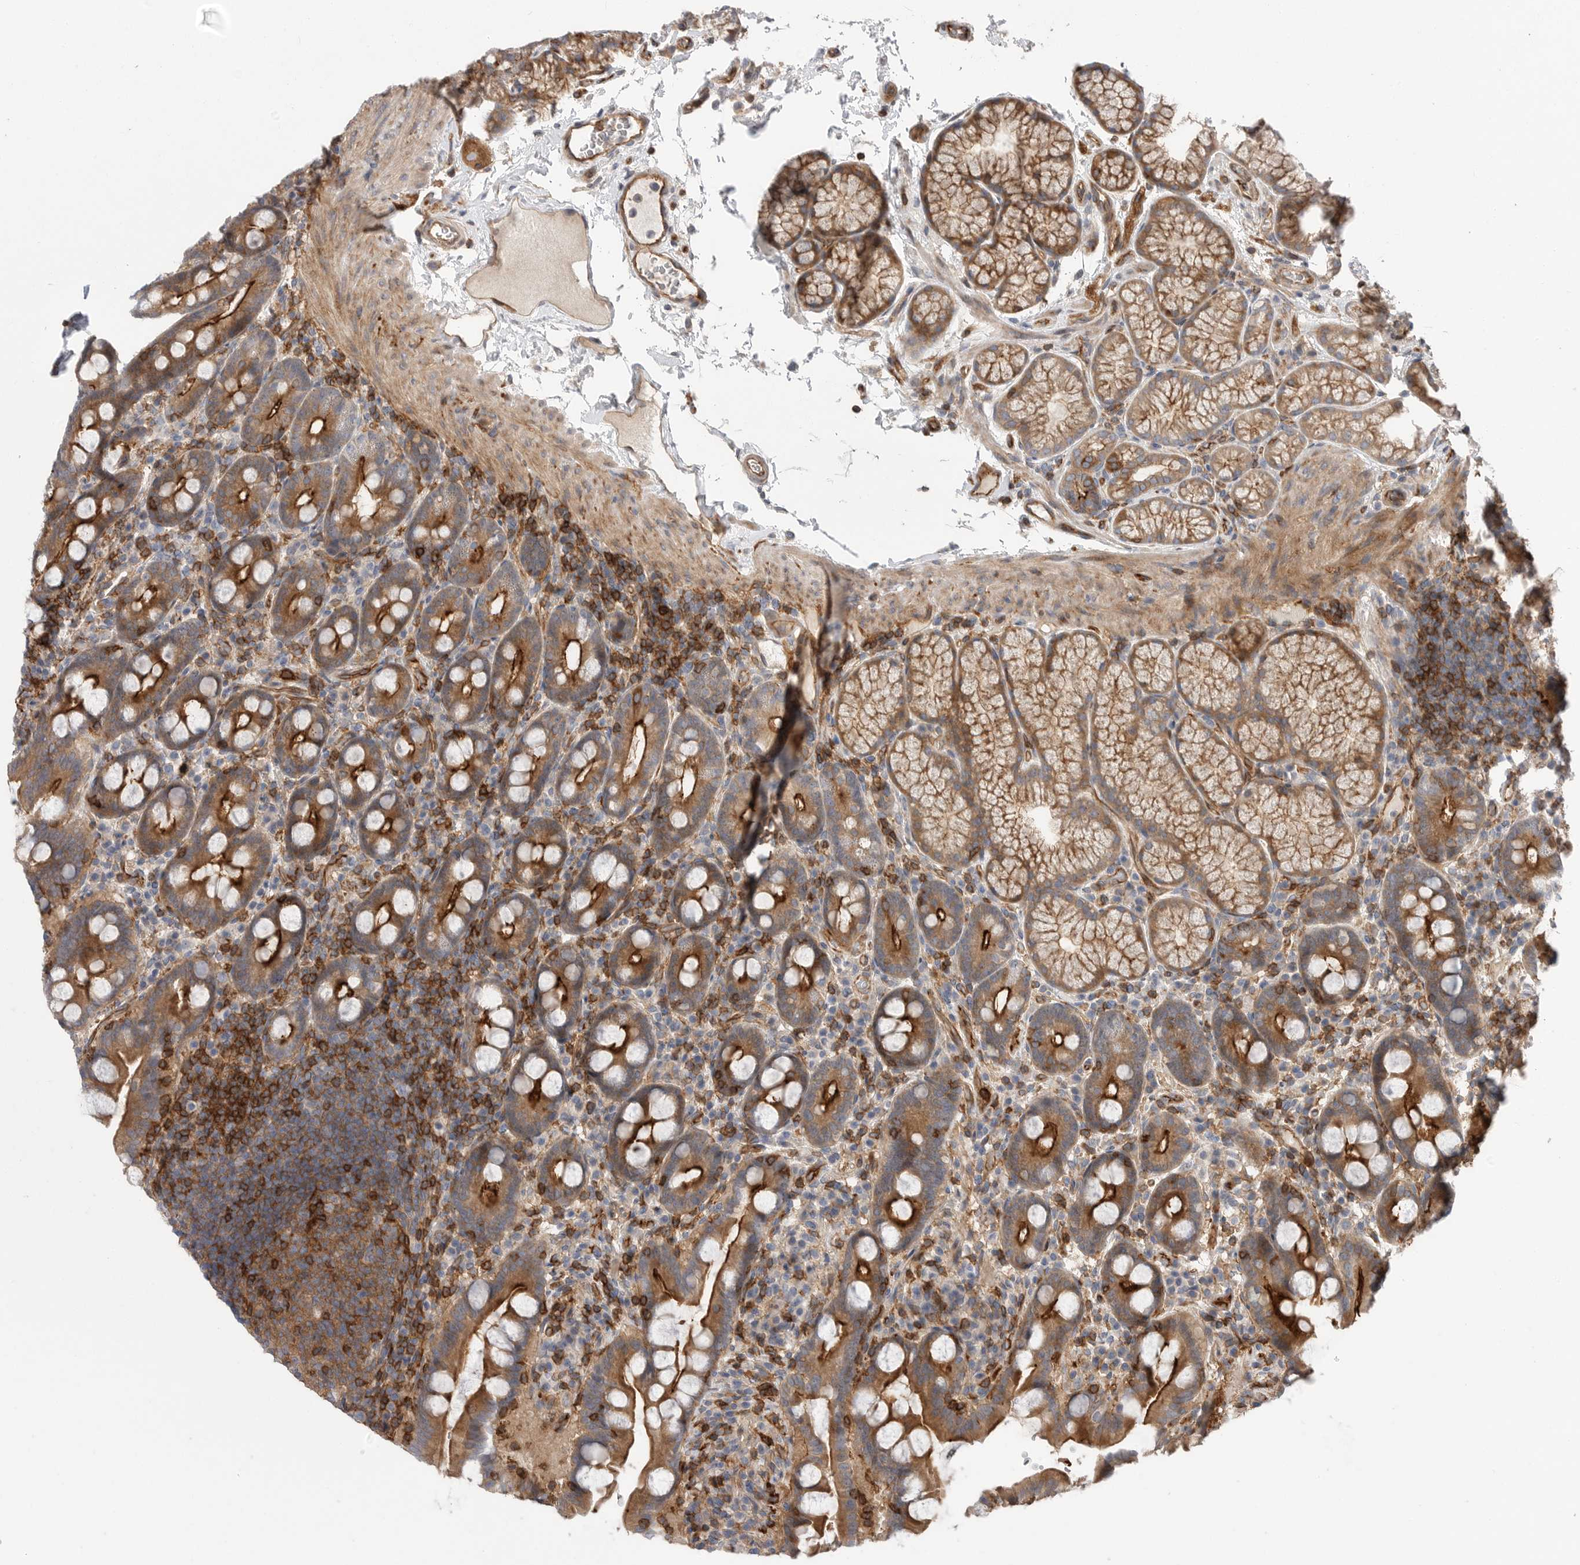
{"staining": {"intensity": "moderate", "quantity": ">75%", "location": "cytoplasmic/membranous"}, "tissue": "duodenum", "cell_type": "Glandular cells", "image_type": "normal", "snomed": [{"axis": "morphology", "description": "Normal tissue, NOS"}, {"axis": "topography", "description": "Duodenum"}], "caption": "A histopathology image showing moderate cytoplasmic/membranous expression in about >75% of glandular cells in unremarkable duodenum, as visualized by brown immunohistochemical staining.", "gene": "PRKCH", "patient": {"sex": "male", "age": 54}}